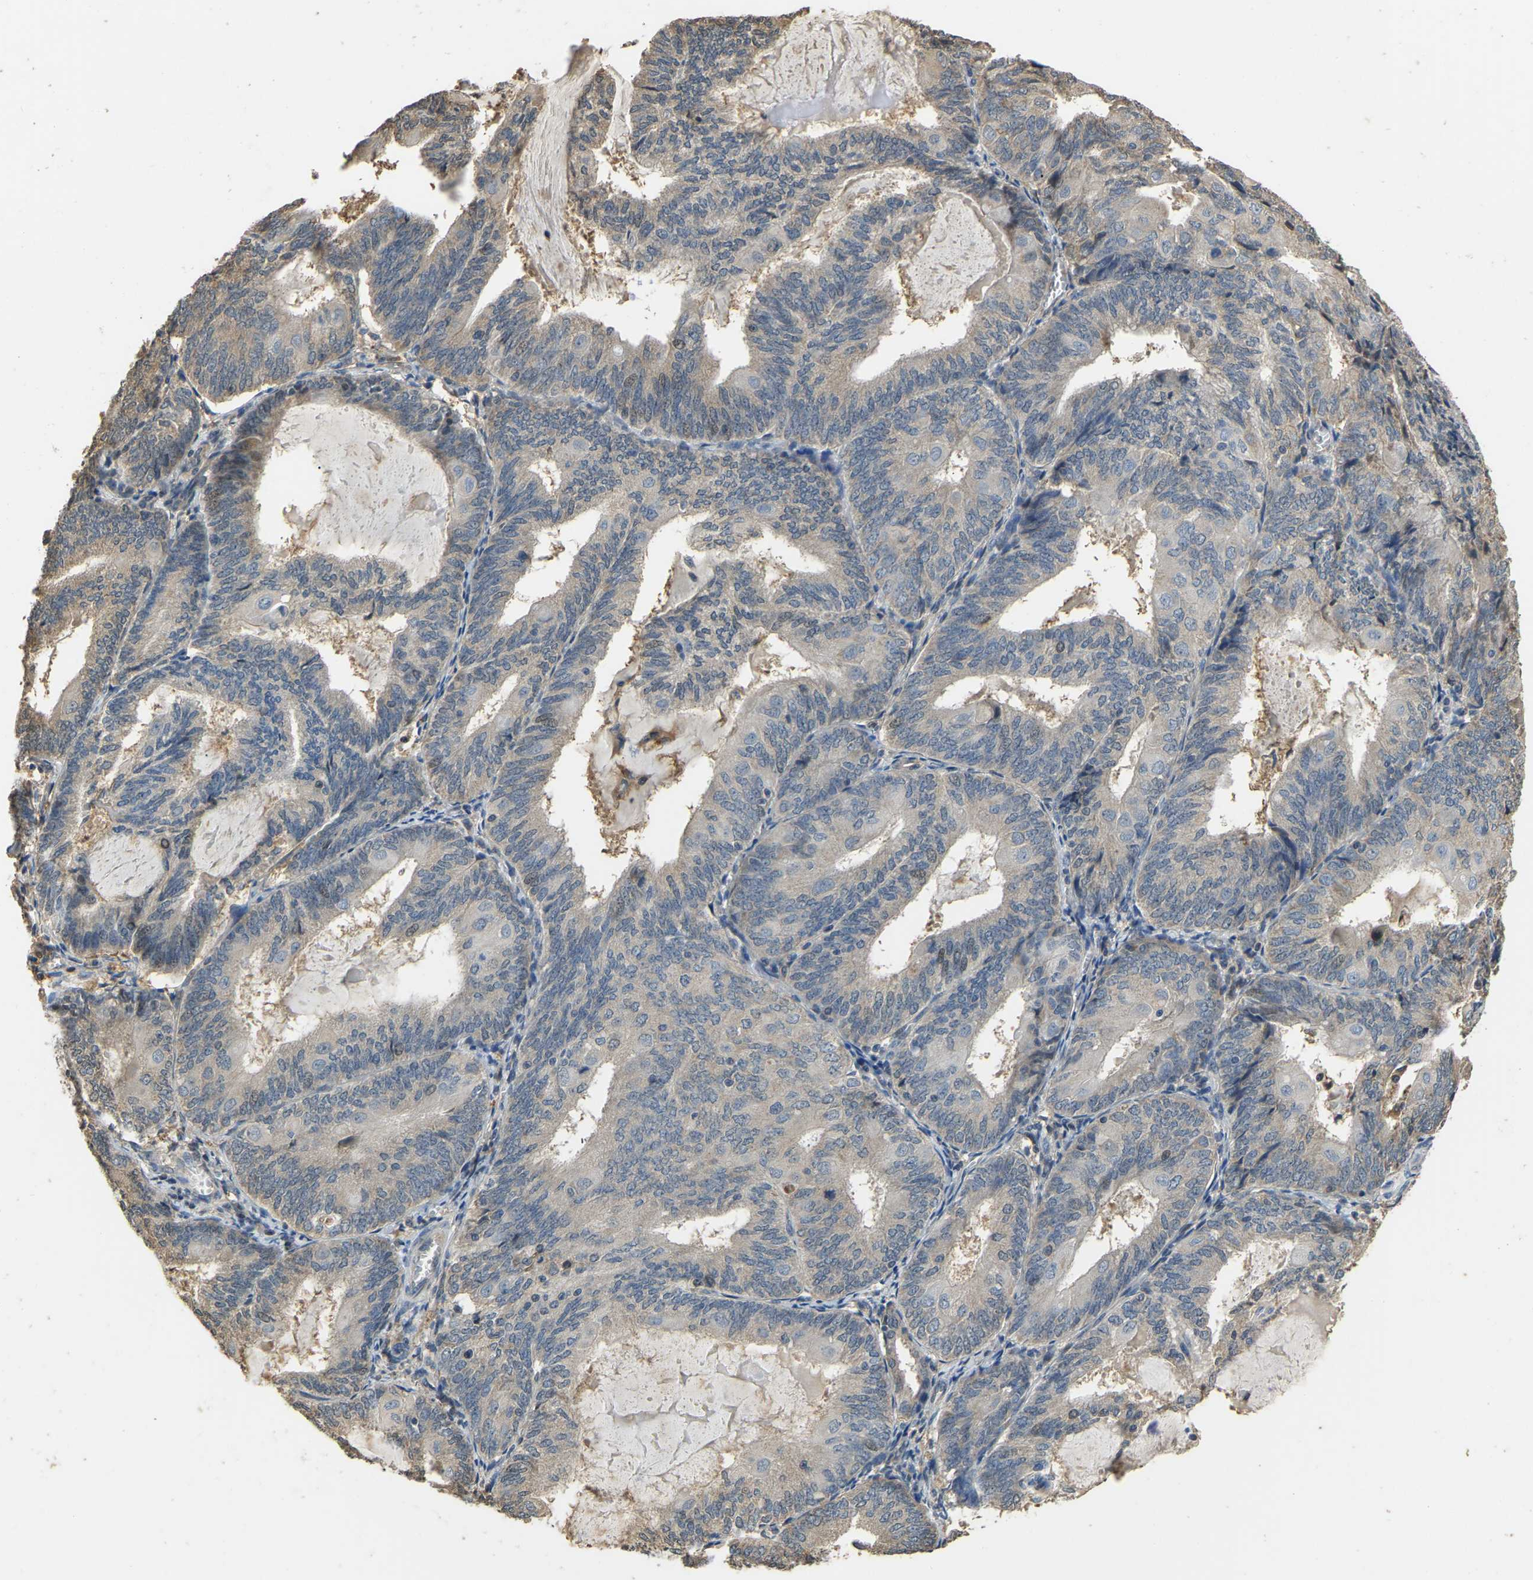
{"staining": {"intensity": "negative", "quantity": "none", "location": "none"}, "tissue": "endometrial cancer", "cell_type": "Tumor cells", "image_type": "cancer", "snomed": [{"axis": "morphology", "description": "Adenocarcinoma, NOS"}, {"axis": "topography", "description": "Endometrium"}], "caption": "Endometrial cancer was stained to show a protein in brown. There is no significant staining in tumor cells.", "gene": "TUFM", "patient": {"sex": "female", "age": 81}}